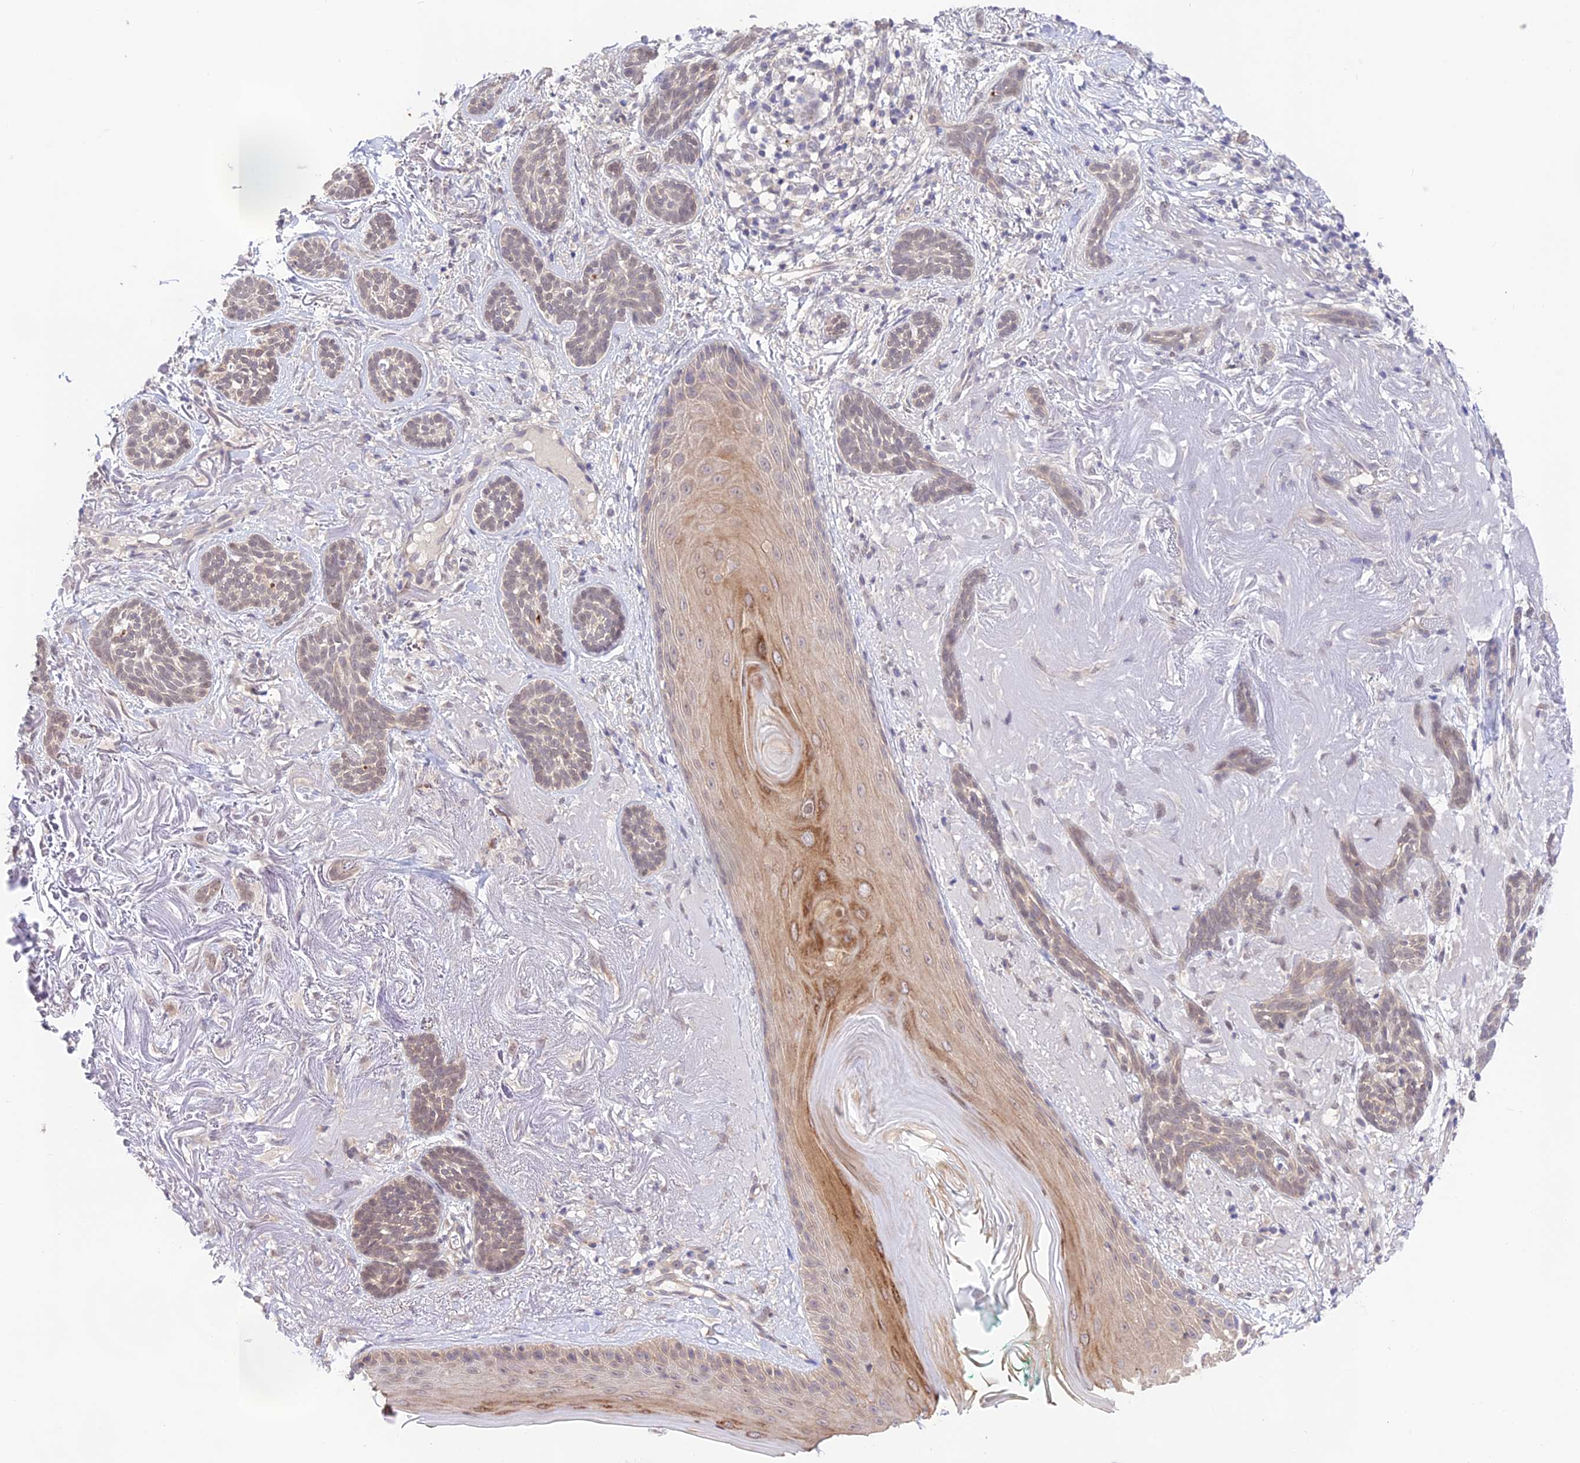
{"staining": {"intensity": "weak", "quantity": "<25%", "location": "cytoplasmic/membranous"}, "tissue": "skin cancer", "cell_type": "Tumor cells", "image_type": "cancer", "snomed": [{"axis": "morphology", "description": "Basal cell carcinoma"}, {"axis": "topography", "description": "Skin"}], "caption": "Protein analysis of skin cancer (basal cell carcinoma) demonstrates no significant expression in tumor cells.", "gene": "CAMSAP3", "patient": {"sex": "male", "age": 71}}